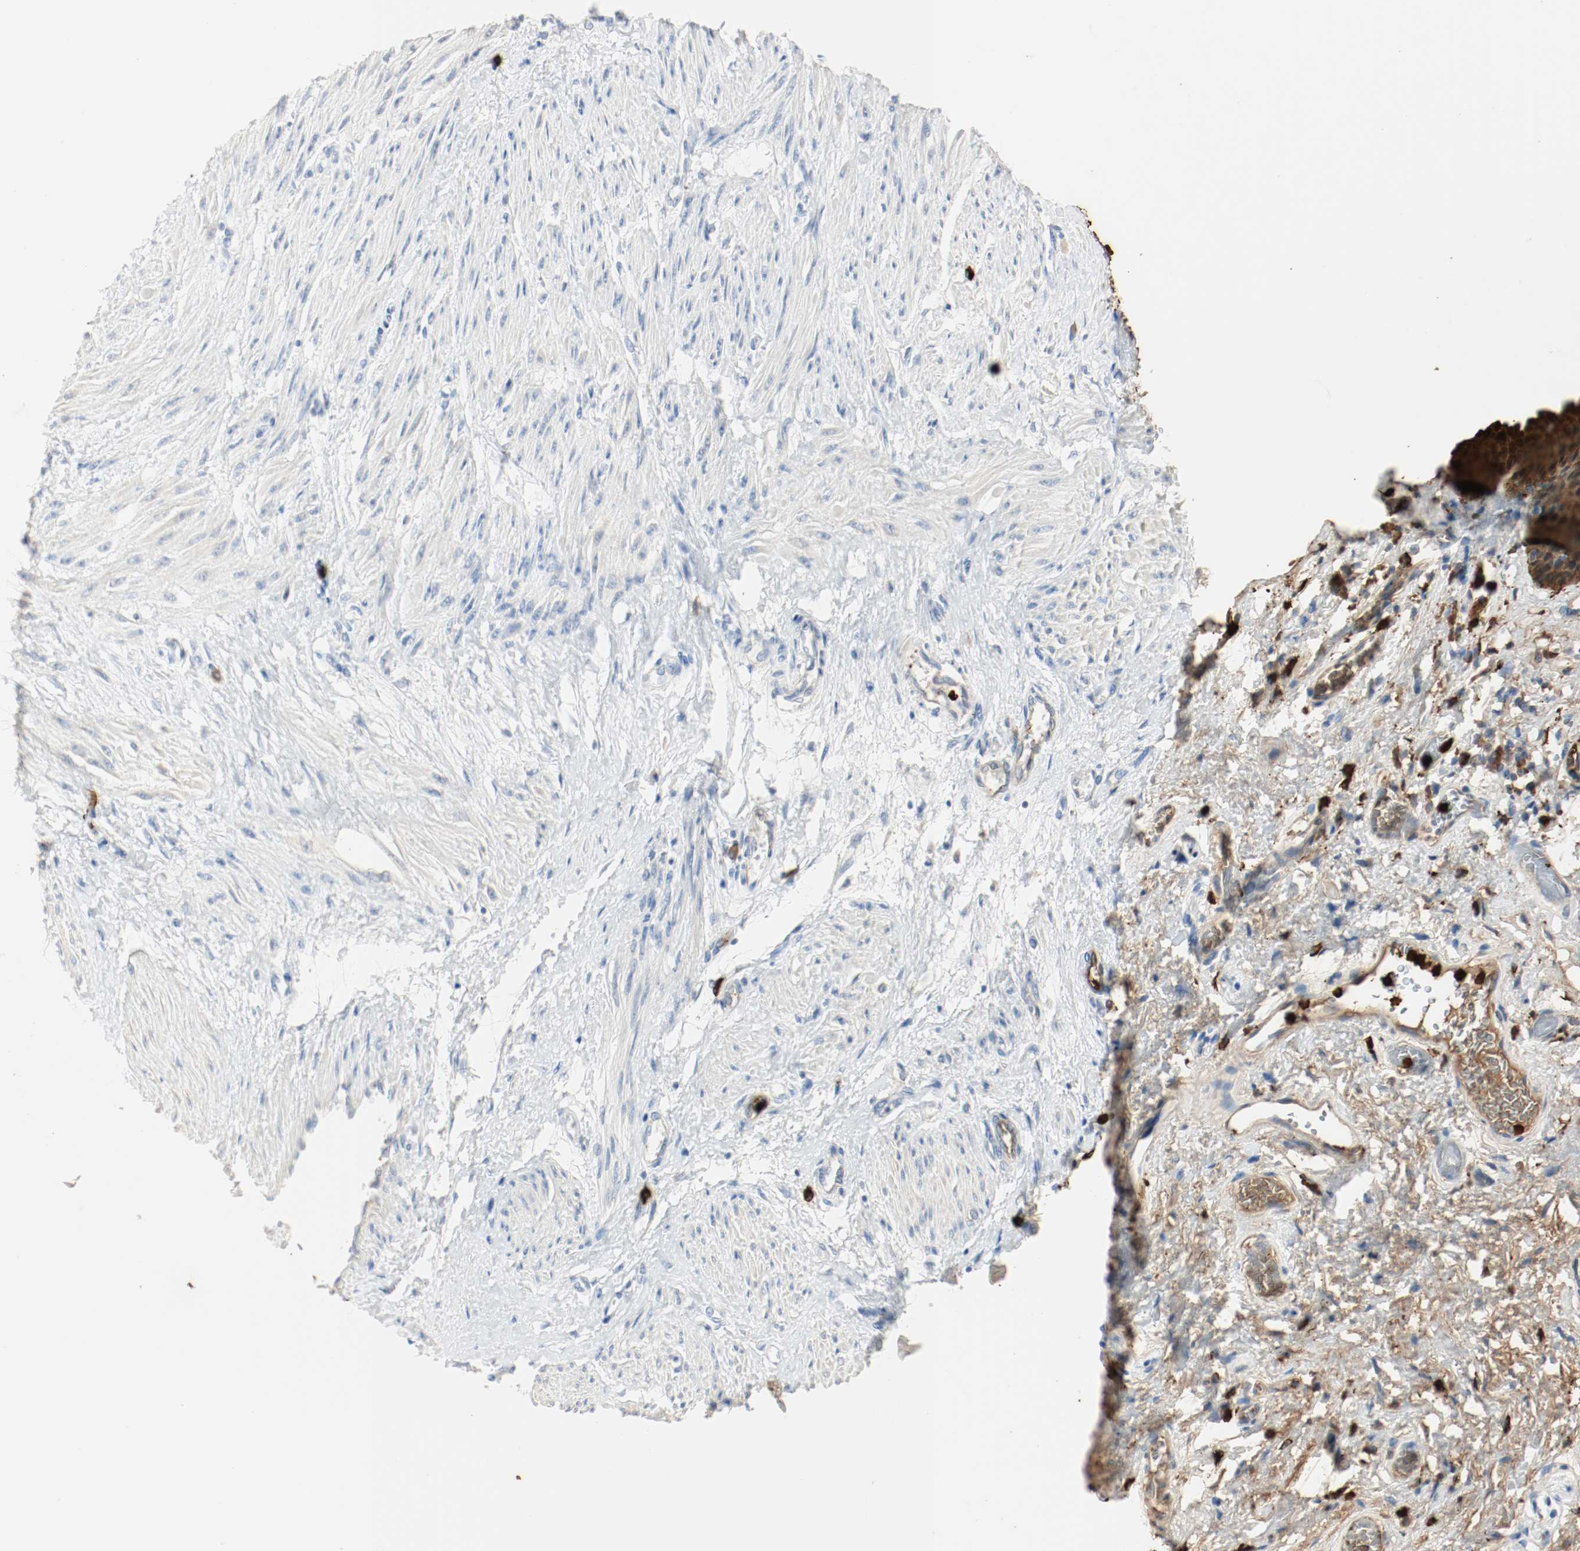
{"staining": {"intensity": "negative", "quantity": "none", "location": "none"}, "tissue": "smooth muscle", "cell_type": "Smooth muscle cells", "image_type": "normal", "snomed": [{"axis": "morphology", "description": "Normal tissue, NOS"}, {"axis": "topography", "description": "Smooth muscle"}, {"axis": "topography", "description": "Uterus"}], "caption": "Immunohistochemistry micrograph of benign smooth muscle: smooth muscle stained with DAB demonstrates no significant protein positivity in smooth muscle cells.", "gene": "S100A9", "patient": {"sex": "female", "age": 39}}